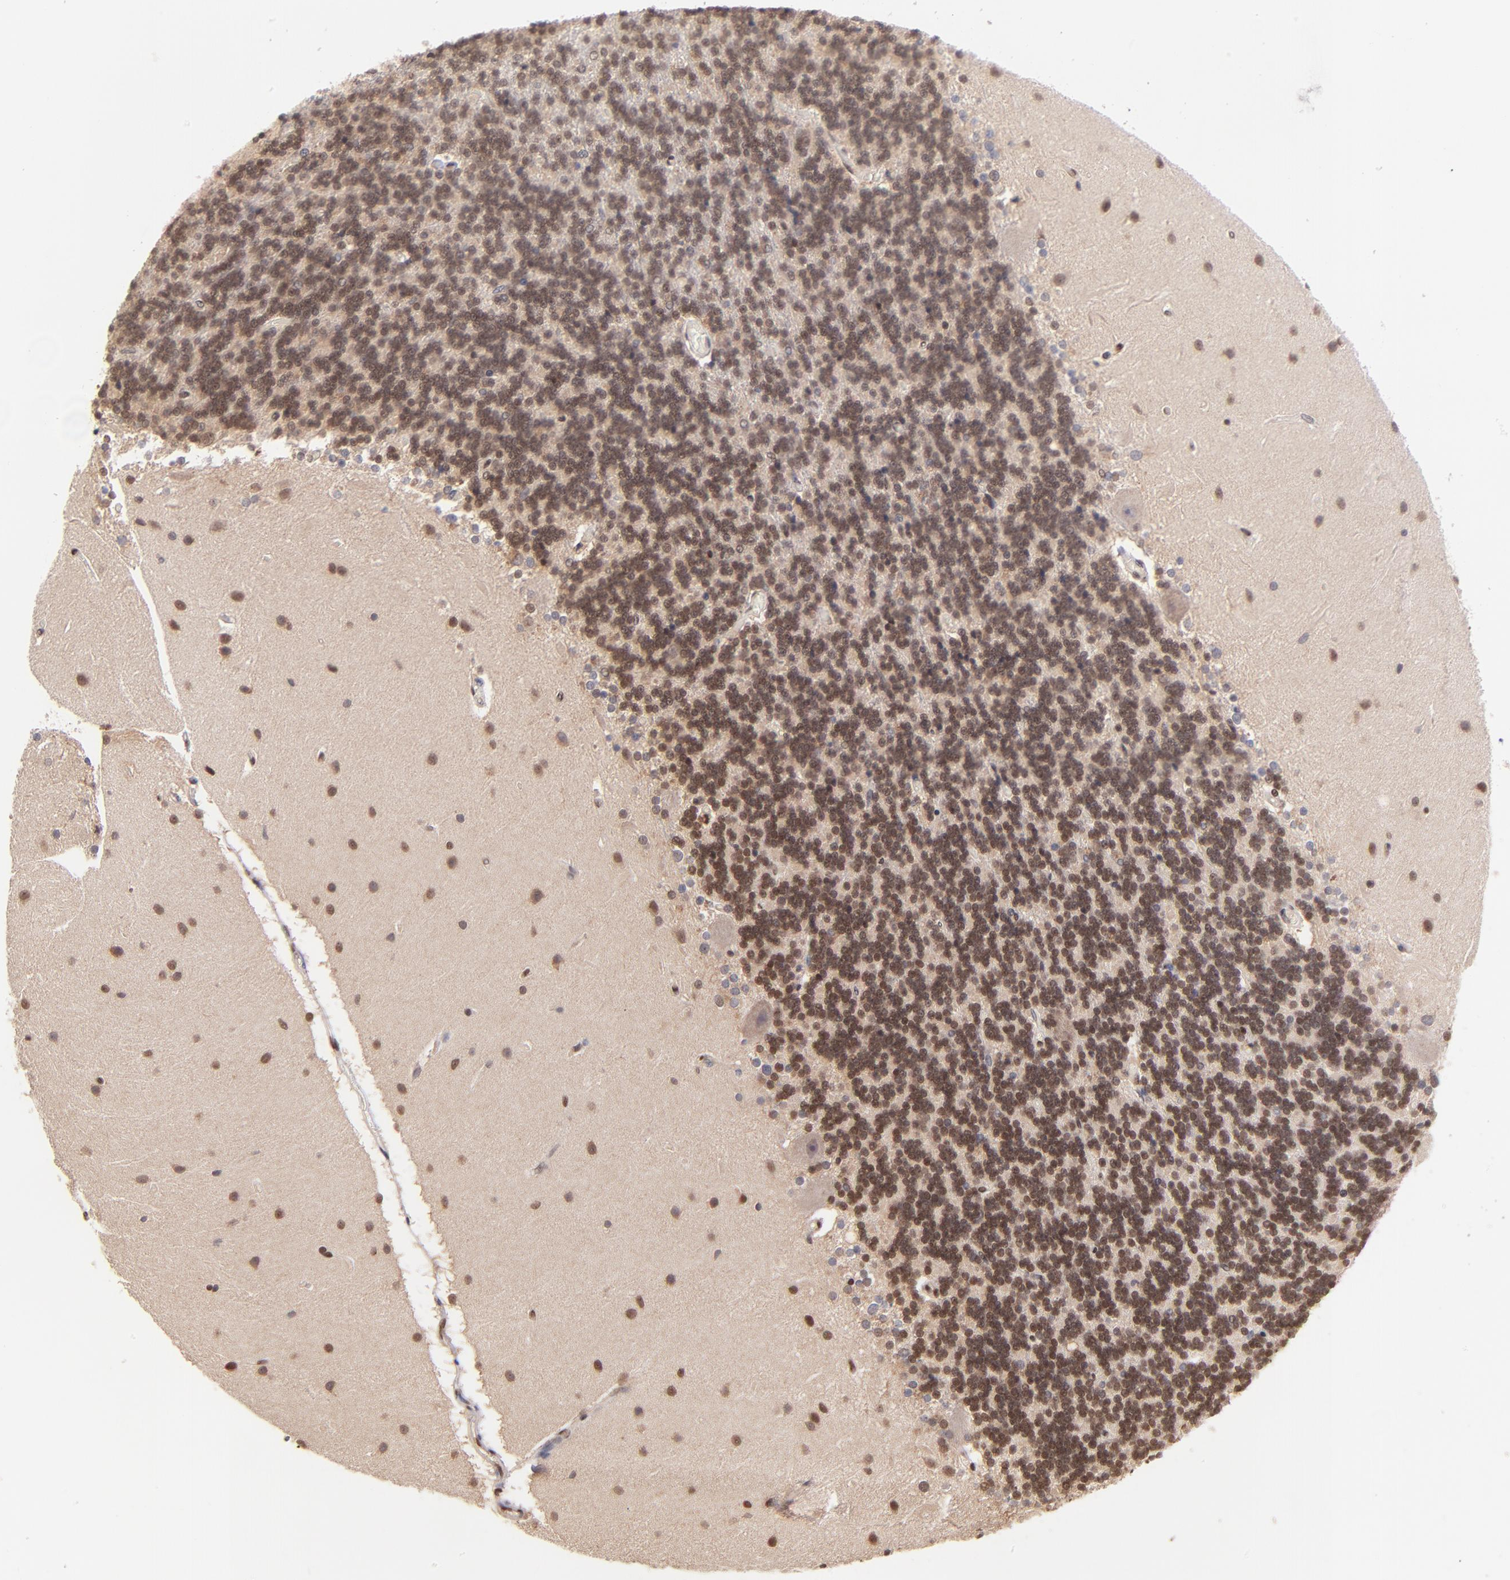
{"staining": {"intensity": "strong", "quantity": ">75%", "location": "nuclear"}, "tissue": "cerebellum", "cell_type": "Cells in granular layer", "image_type": "normal", "snomed": [{"axis": "morphology", "description": "Normal tissue, NOS"}, {"axis": "topography", "description": "Cerebellum"}], "caption": "An immunohistochemistry photomicrograph of unremarkable tissue is shown. Protein staining in brown highlights strong nuclear positivity in cerebellum within cells in granular layer.", "gene": "WDR25", "patient": {"sex": "female", "age": 54}}